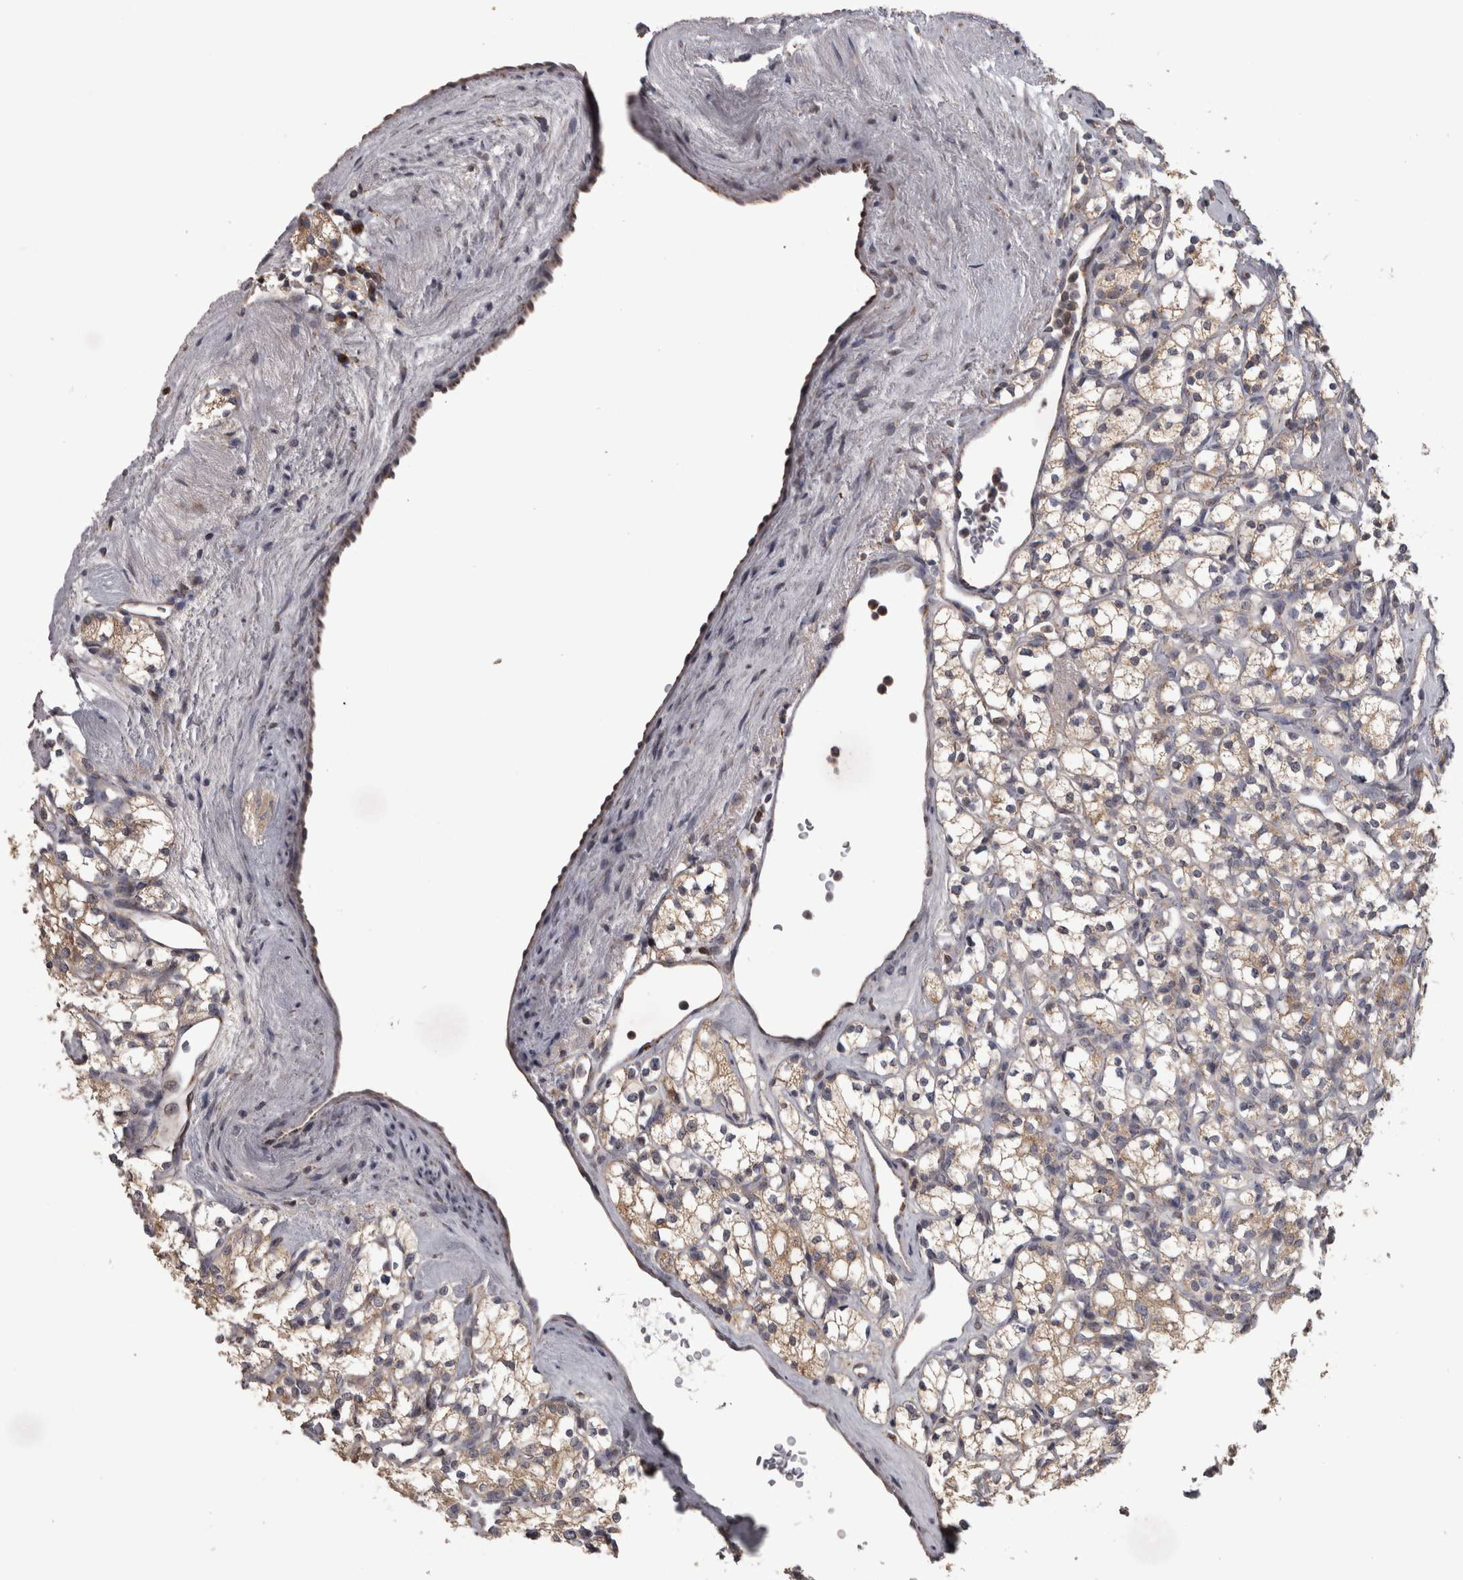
{"staining": {"intensity": "weak", "quantity": ">75%", "location": "cytoplasmic/membranous"}, "tissue": "renal cancer", "cell_type": "Tumor cells", "image_type": "cancer", "snomed": [{"axis": "morphology", "description": "Adenocarcinoma, NOS"}, {"axis": "topography", "description": "Kidney"}], "caption": "Protein positivity by IHC reveals weak cytoplasmic/membranous positivity in approximately >75% of tumor cells in adenocarcinoma (renal).", "gene": "DBT", "patient": {"sex": "male", "age": 77}}